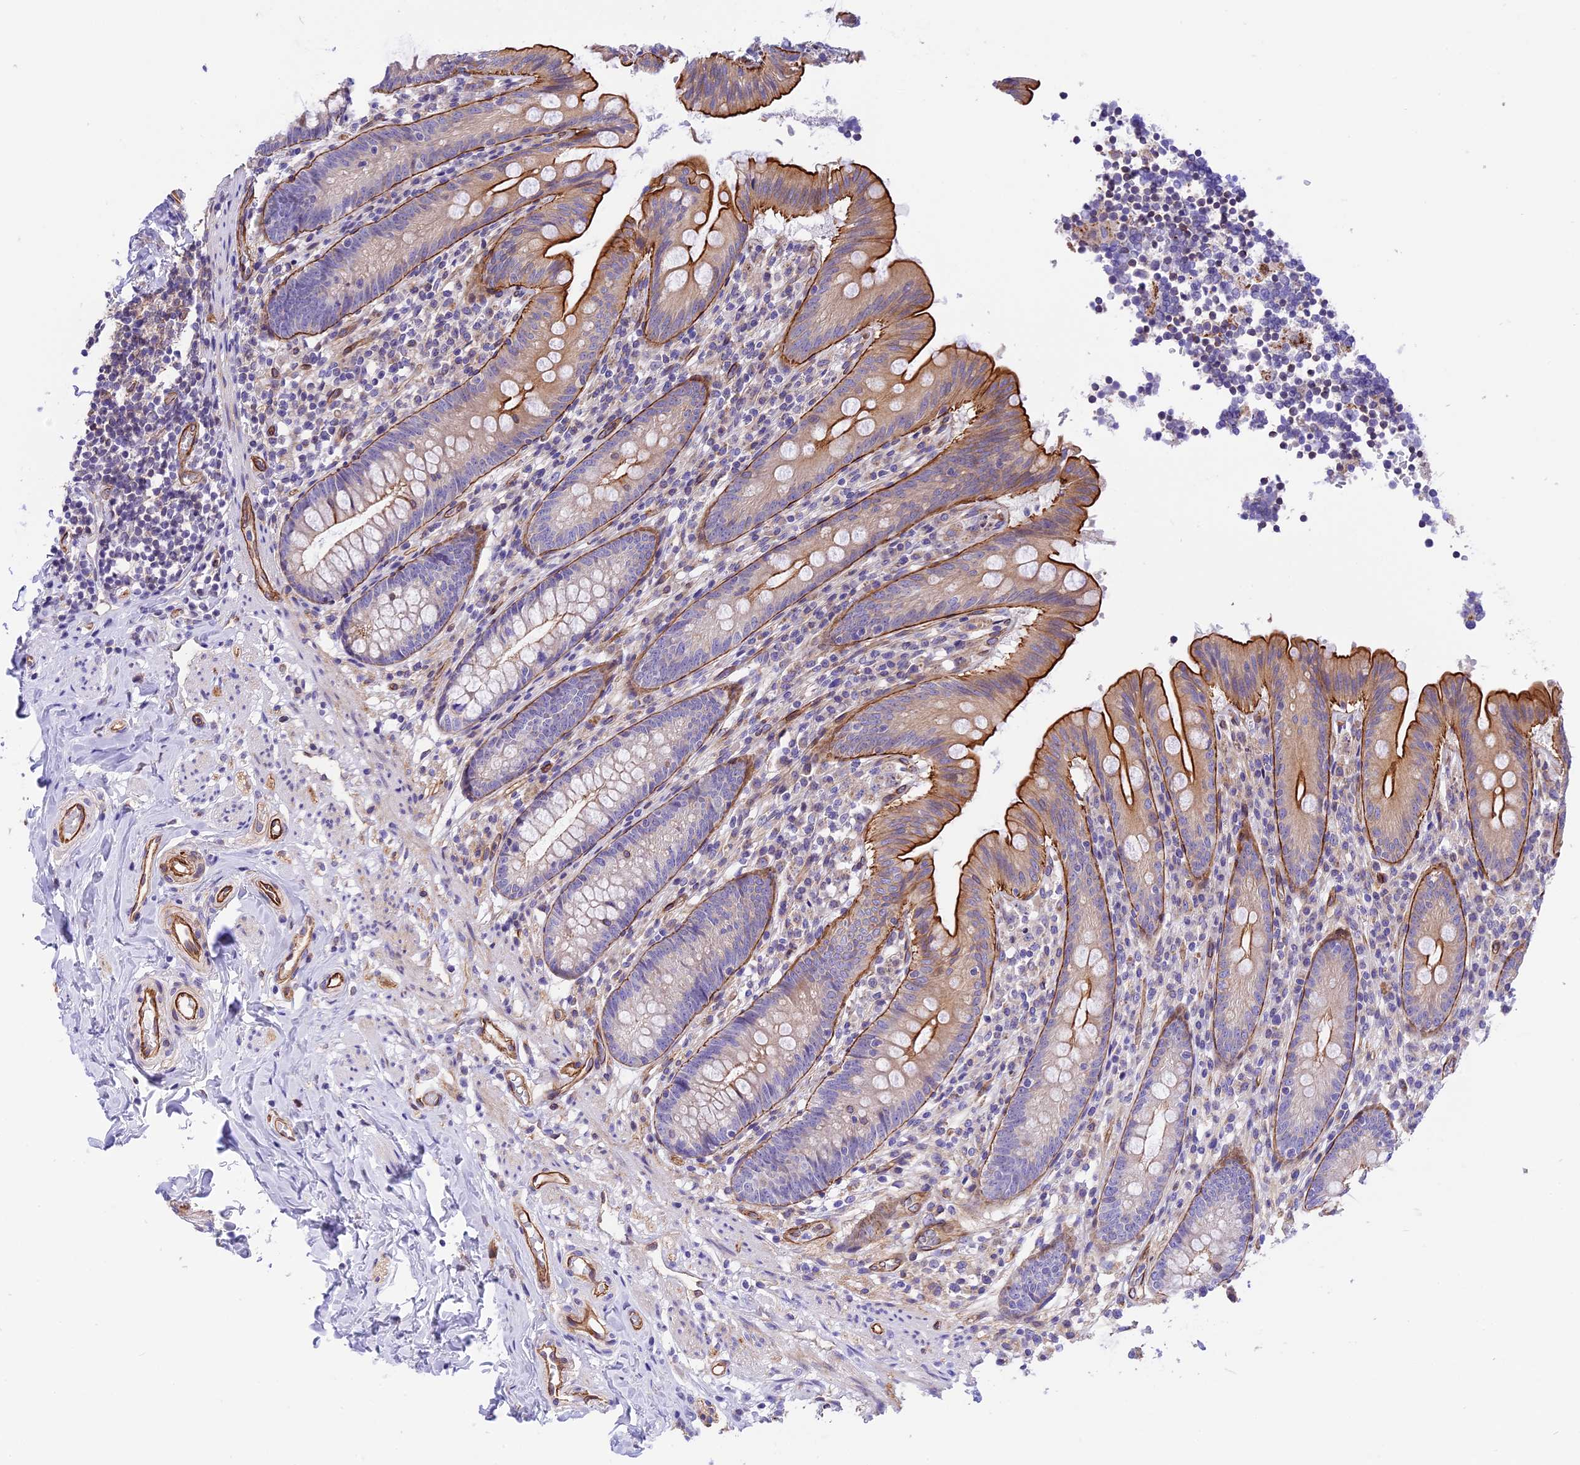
{"staining": {"intensity": "moderate", "quantity": "25%-75%", "location": "cytoplasmic/membranous"}, "tissue": "appendix", "cell_type": "Glandular cells", "image_type": "normal", "snomed": [{"axis": "morphology", "description": "Normal tissue, NOS"}, {"axis": "topography", "description": "Appendix"}], "caption": "High-power microscopy captured an immunohistochemistry (IHC) image of benign appendix, revealing moderate cytoplasmic/membranous staining in approximately 25%-75% of glandular cells. (Brightfield microscopy of DAB IHC at high magnification).", "gene": "R3HDM4", "patient": {"sex": "male", "age": 55}}